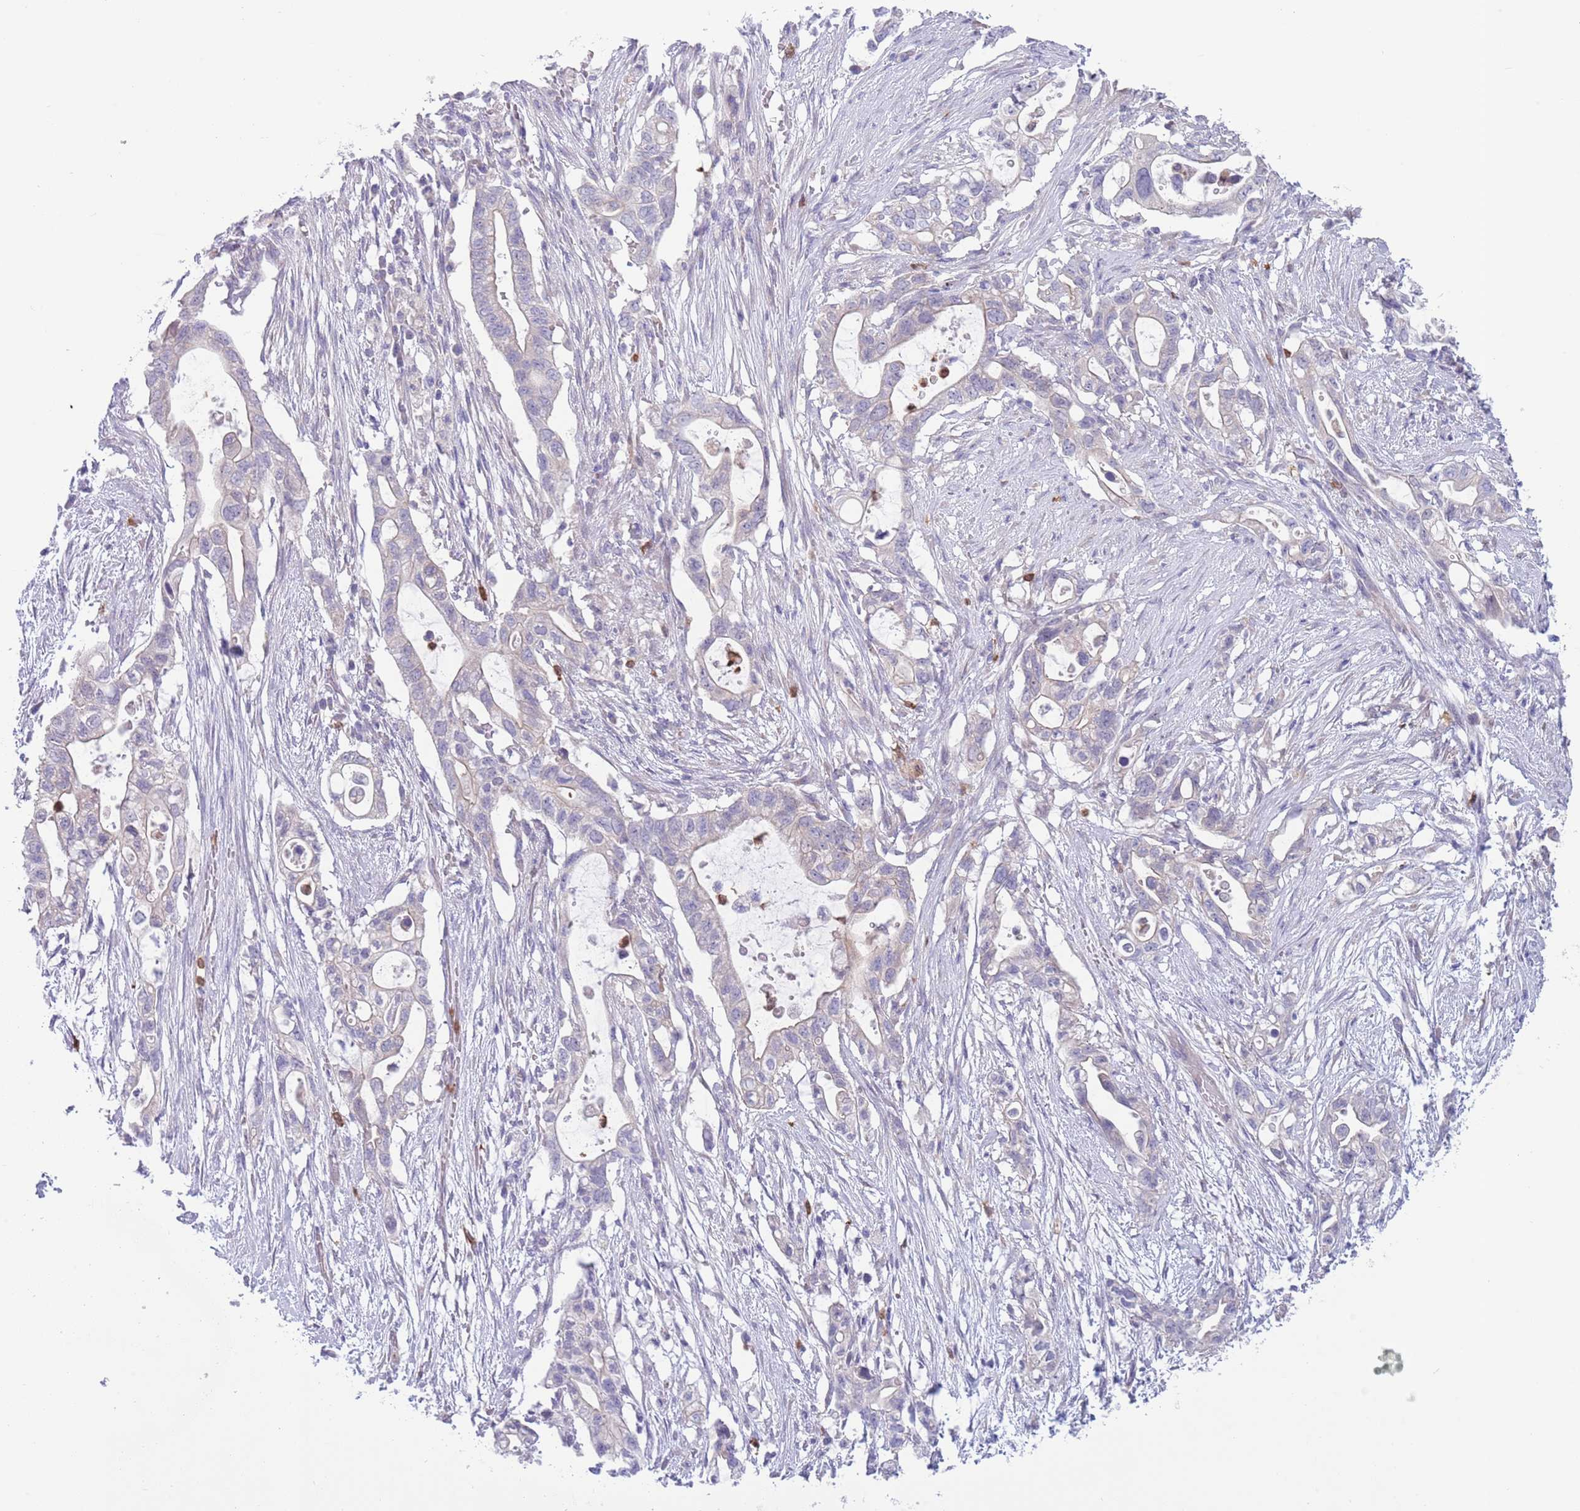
{"staining": {"intensity": "negative", "quantity": "none", "location": "none"}, "tissue": "pancreatic cancer", "cell_type": "Tumor cells", "image_type": "cancer", "snomed": [{"axis": "morphology", "description": "Adenocarcinoma, NOS"}, {"axis": "topography", "description": "Pancreas"}], "caption": "IHC histopathology image of adenocarcinoma (pancreatic) stained for a protein (brown), which displays no expression in tumor cells.", "gene": "ZFP2", "patient": {"sex": "female", "age": 72}}